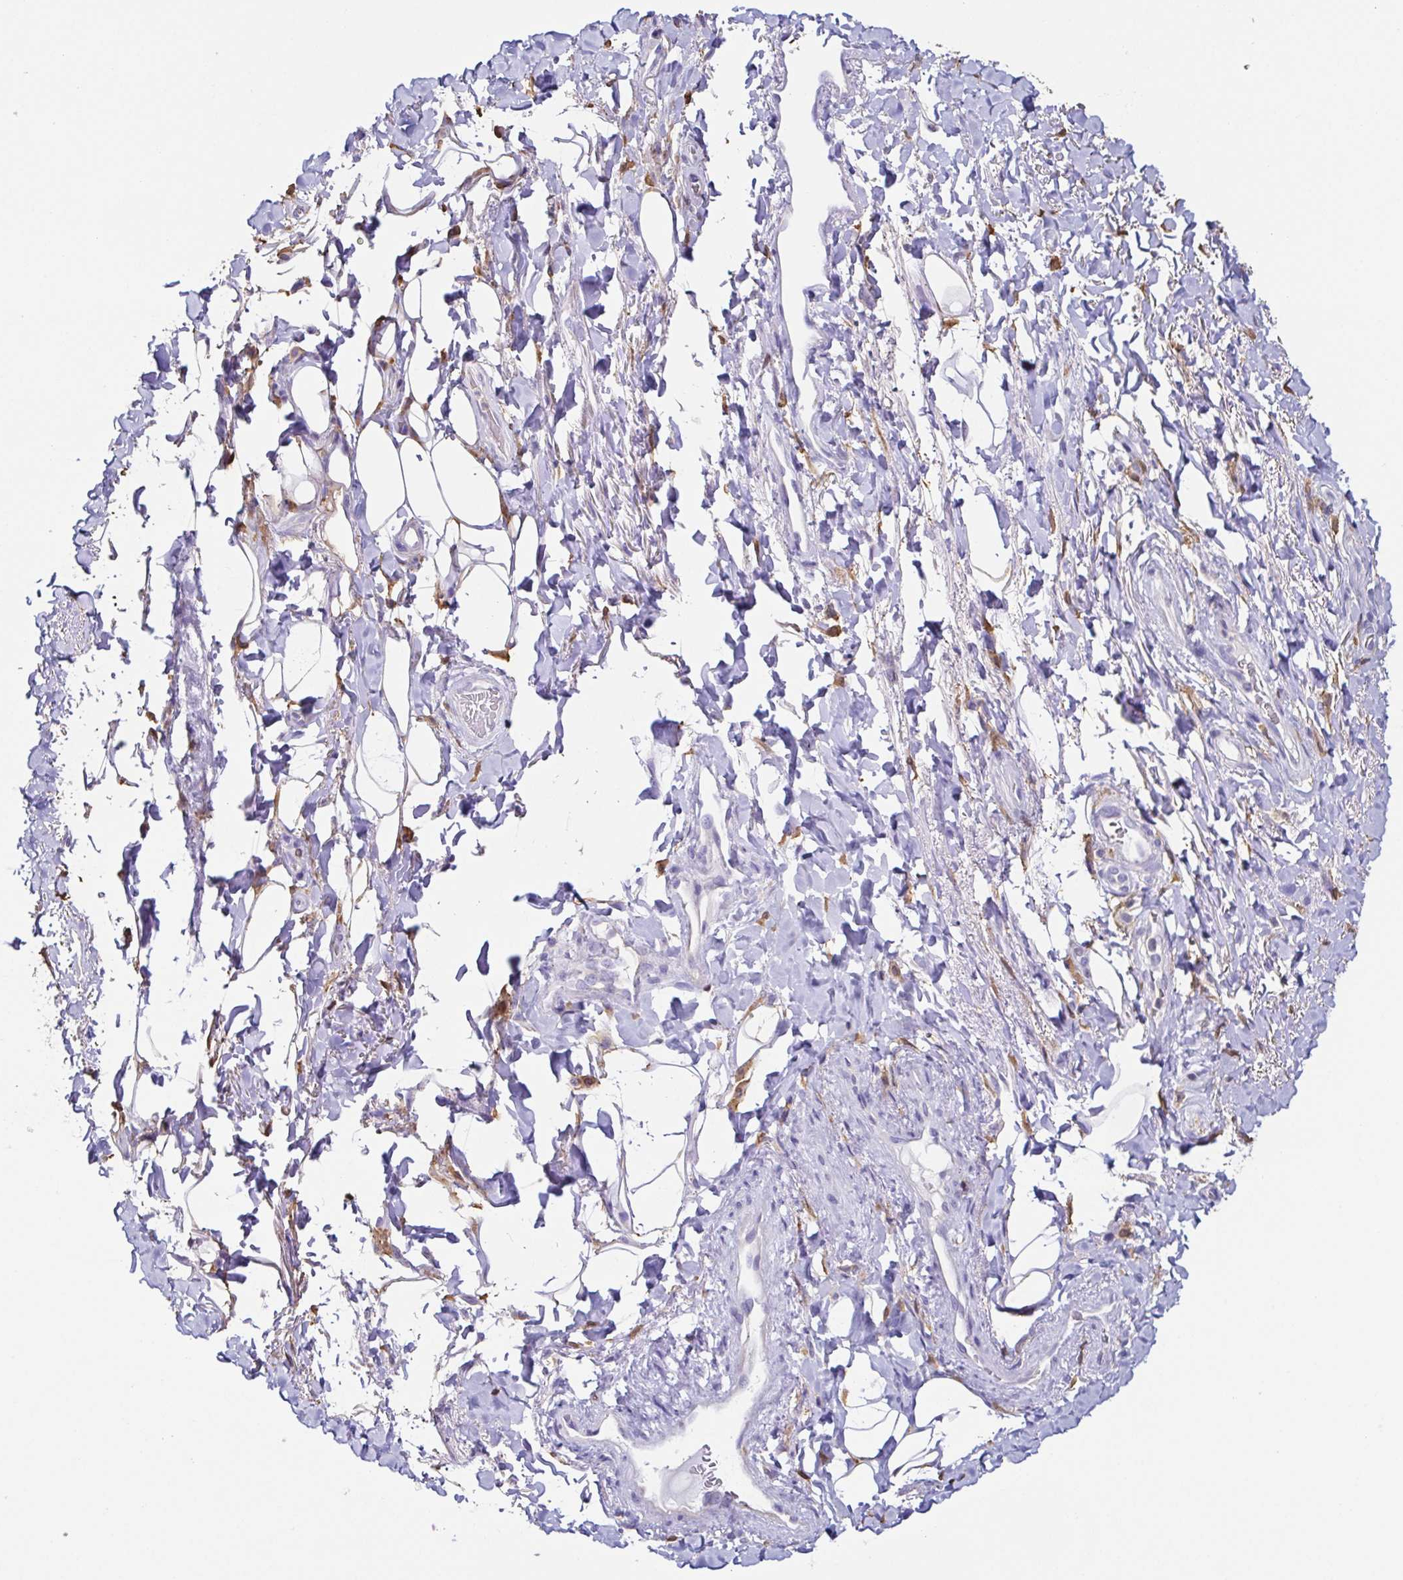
{"staining": {"intensity": "negative", "quantity": "none", "location": "none"}, "tissue": "adipose tissue", "cell_type": "Adipocytes", "image_type": "normal", "snomed": [{"axis": "morphology", "description": "Normal tissue, NOS"}, {"axis": "topography", "description": "Anal"}, {"axis": "topography", "description": "Peripheral nerve tissue"}], "caption": "The IHC photomicrograph has no significant positivity in adipocytes of adipose tissue. The staining is performed using DAB (3,3'-diaminobenzidine) brown chromogen with nuclei counter-stained in using hematoxylin.", "gene": "ANXA10", "patient": {"sex": "male", "age": 53}}